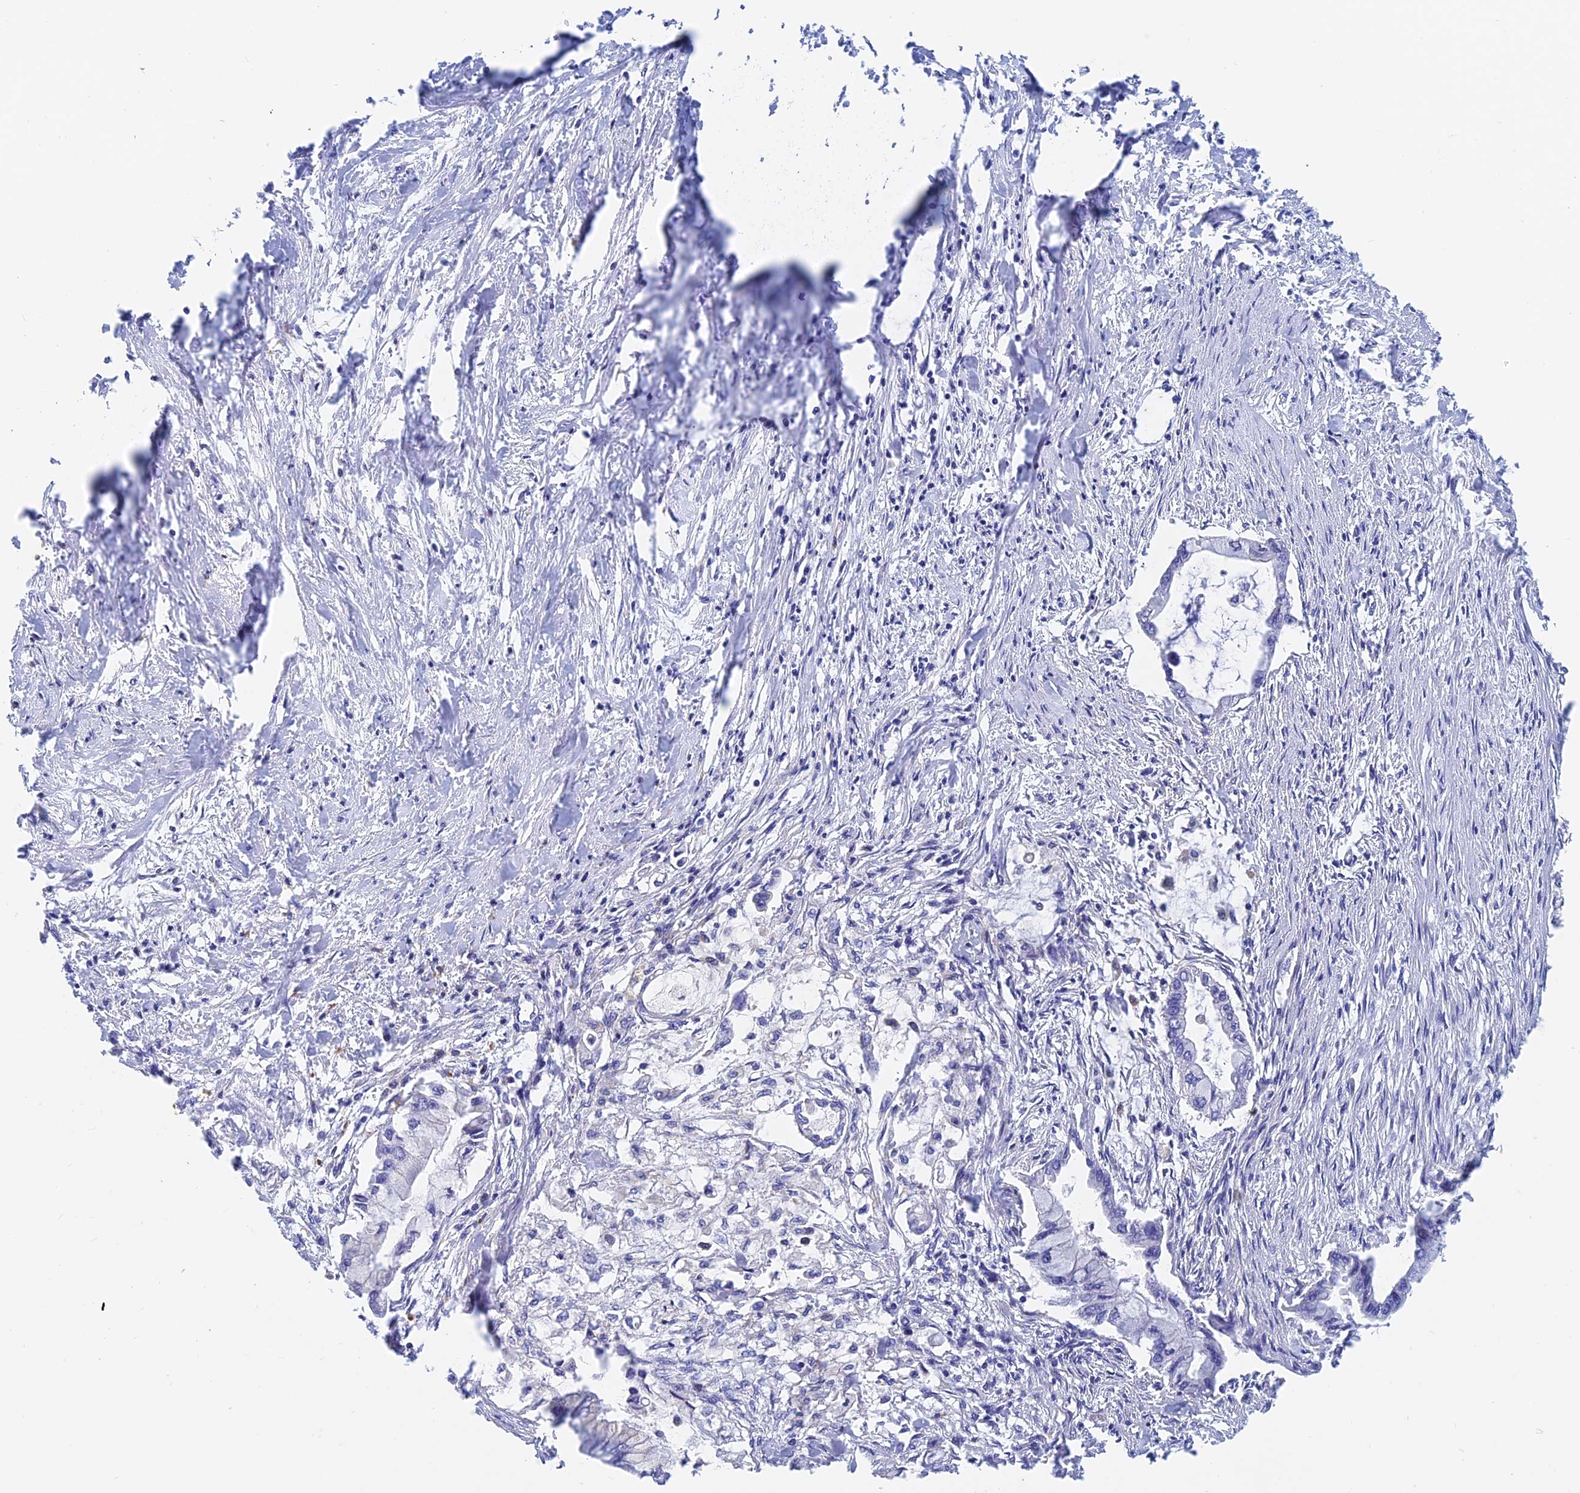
{"staining": {"intensity": "negative", "quantity": "none", "location": "none"}, "tissue": "pancreatic cancer", "cell_type": "Tumor cells", "image_type": "cancer", "snomed": [{"axis": "morphology", "description": "Adenocarcinoma, NOS"}, {"axis": "topography", "description": "Pancreas"}], "caption": "A high-resolution micrograph shows immunohistochemistry staining of pancreatic cancer, which exhibits no significant positivity in tumor cells.", "gene": "SPNS1", "patient": {"sex": "male", "age": 48}}